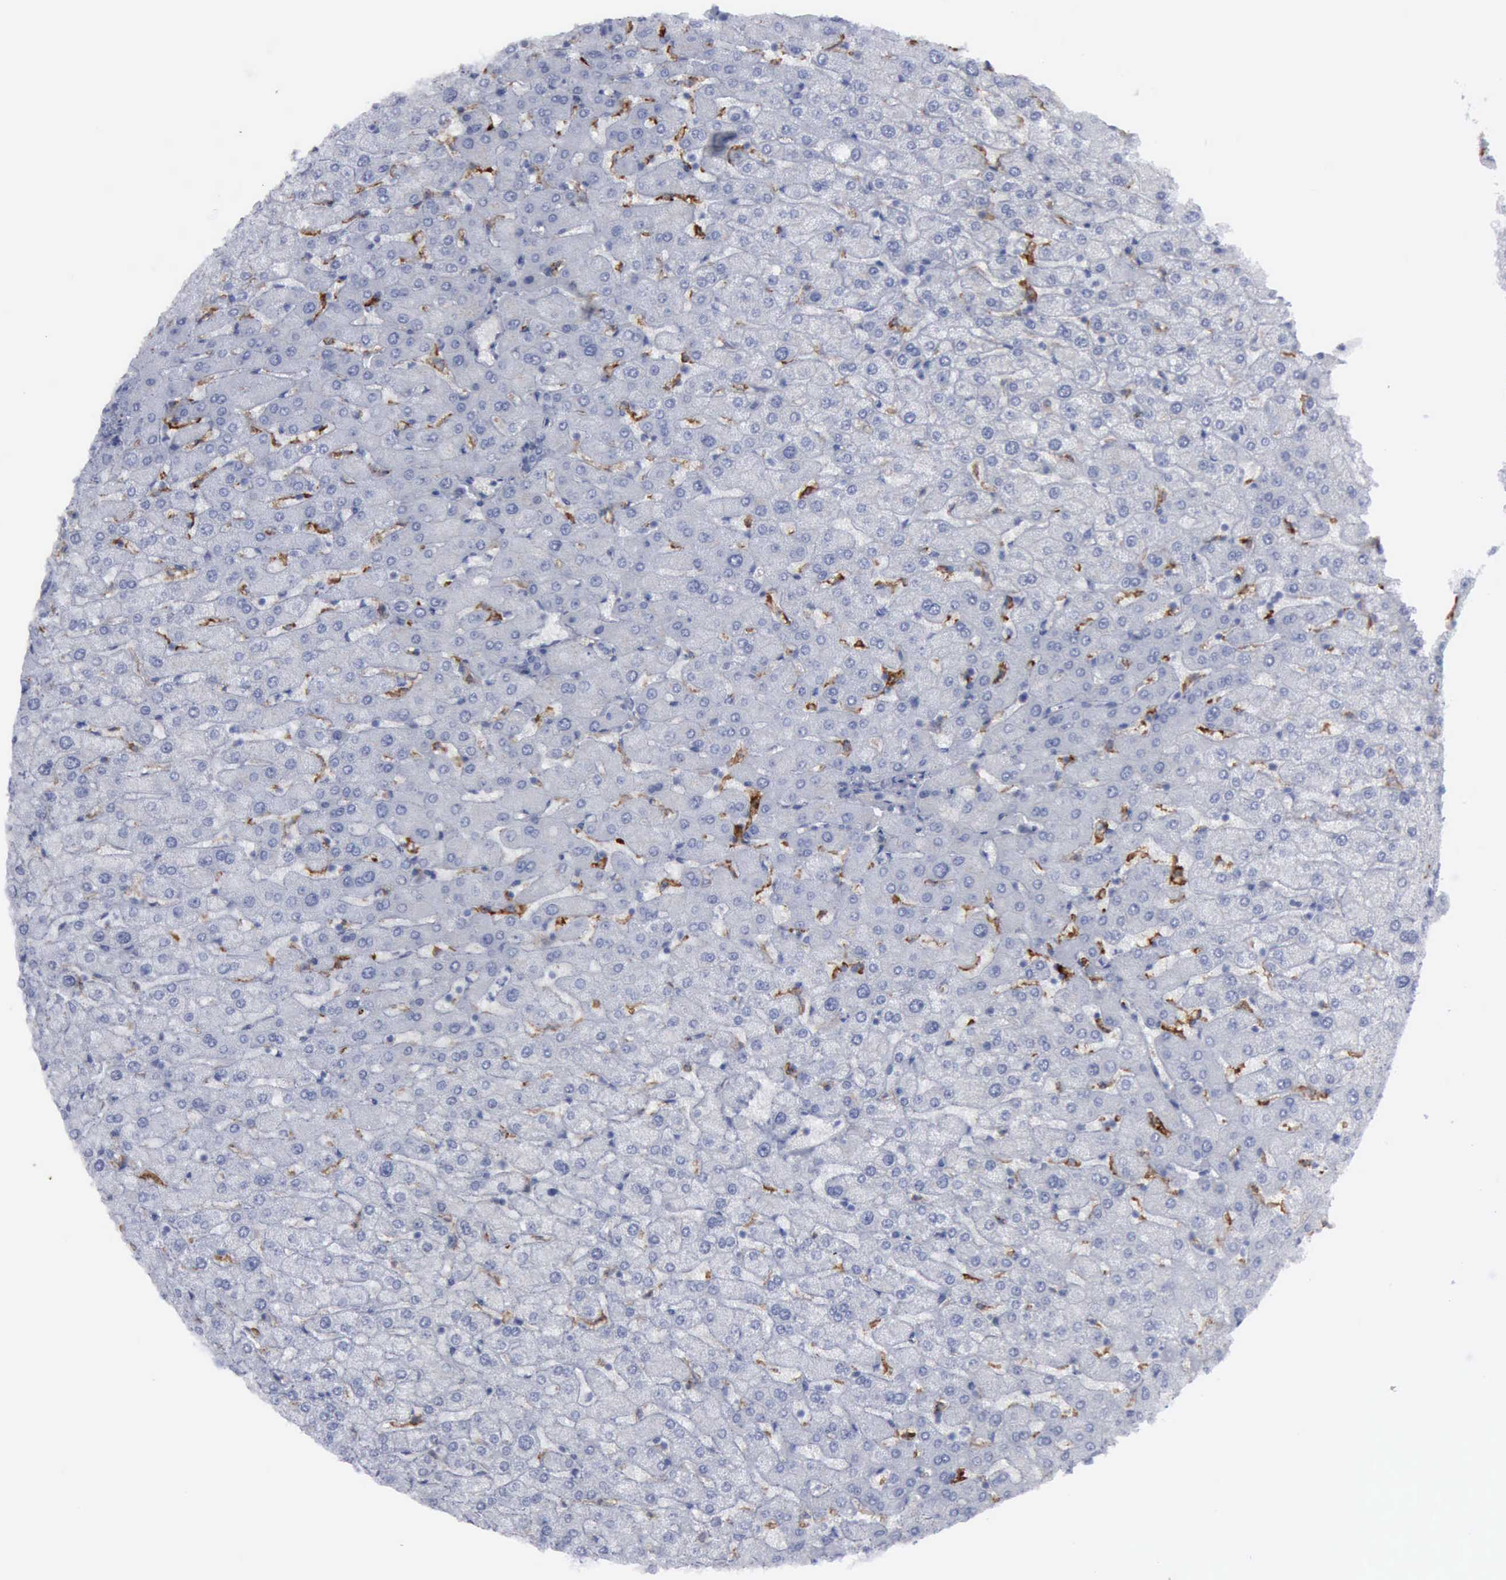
{"staining": {"intensity": "negative", "quantity": "none", "location": "none"}, "tissue": "liver", "cell_type": "Cholangiocytes", "image_type": "normal", "snomed": [{"axis": "morphology", "description": "Normal tissue, NOS"}, {"axis": "morphology", "description": "Fibrosis, NOS"}, {"axis": "topography", "description": "Liver"}], "caption": "IHC histopathology image of benign liver stained for a protein (brown), which shows no positivity in cholangiocytes.", "gene": "VCAM1", "patient": {"sex": "female", "age": 29}}